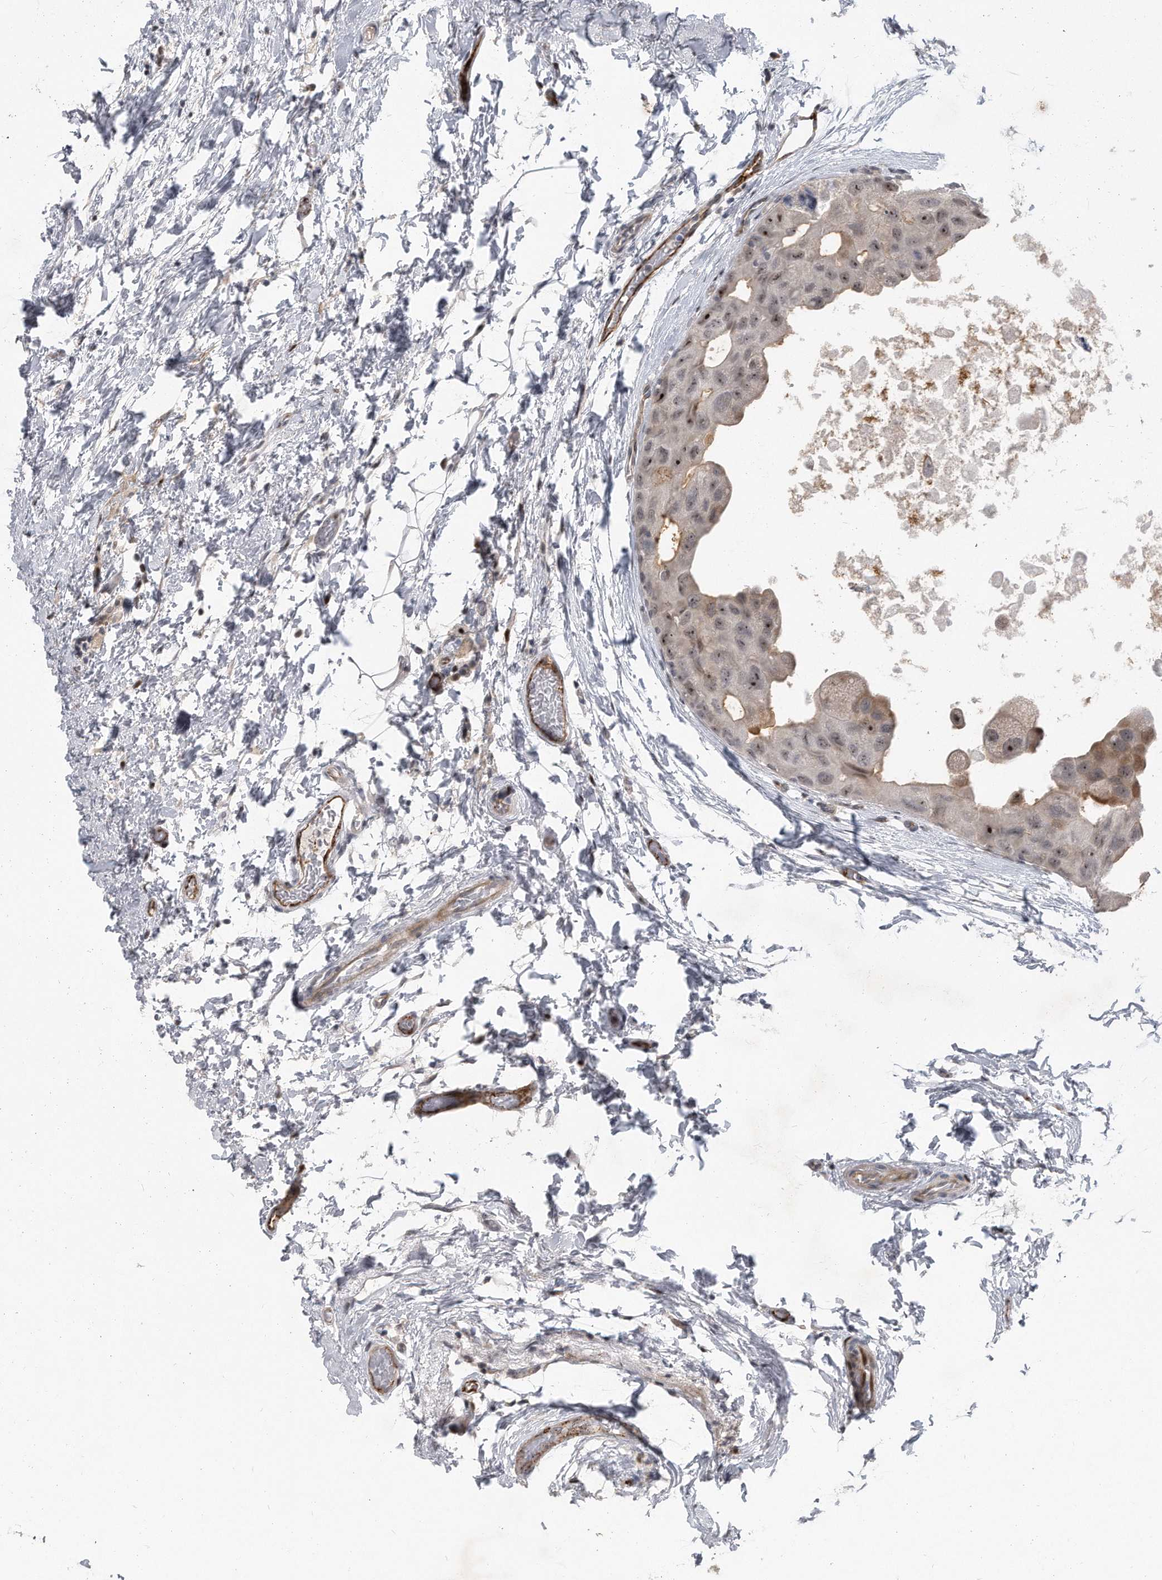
{"staining": {"intensity": "moderate", "quantity": "<25%", "location": "nuclear"}, "tissue": "breast cancer", "cell_type": "Tumor cells", "image_type": "cancer", "snomed": [{"axis": "morphology", "description": "Duct carcinoma"}, {"axis": "topography", "description": "Breast"}], "caption": "Intraductal carcinoma (breast) tissue shows moderate nuclear staining in about <25% of tumor cells, visualized by immunohistochemistry.", "gene": "PGBD2", "patient": {"sex": "female", "age": 62}}